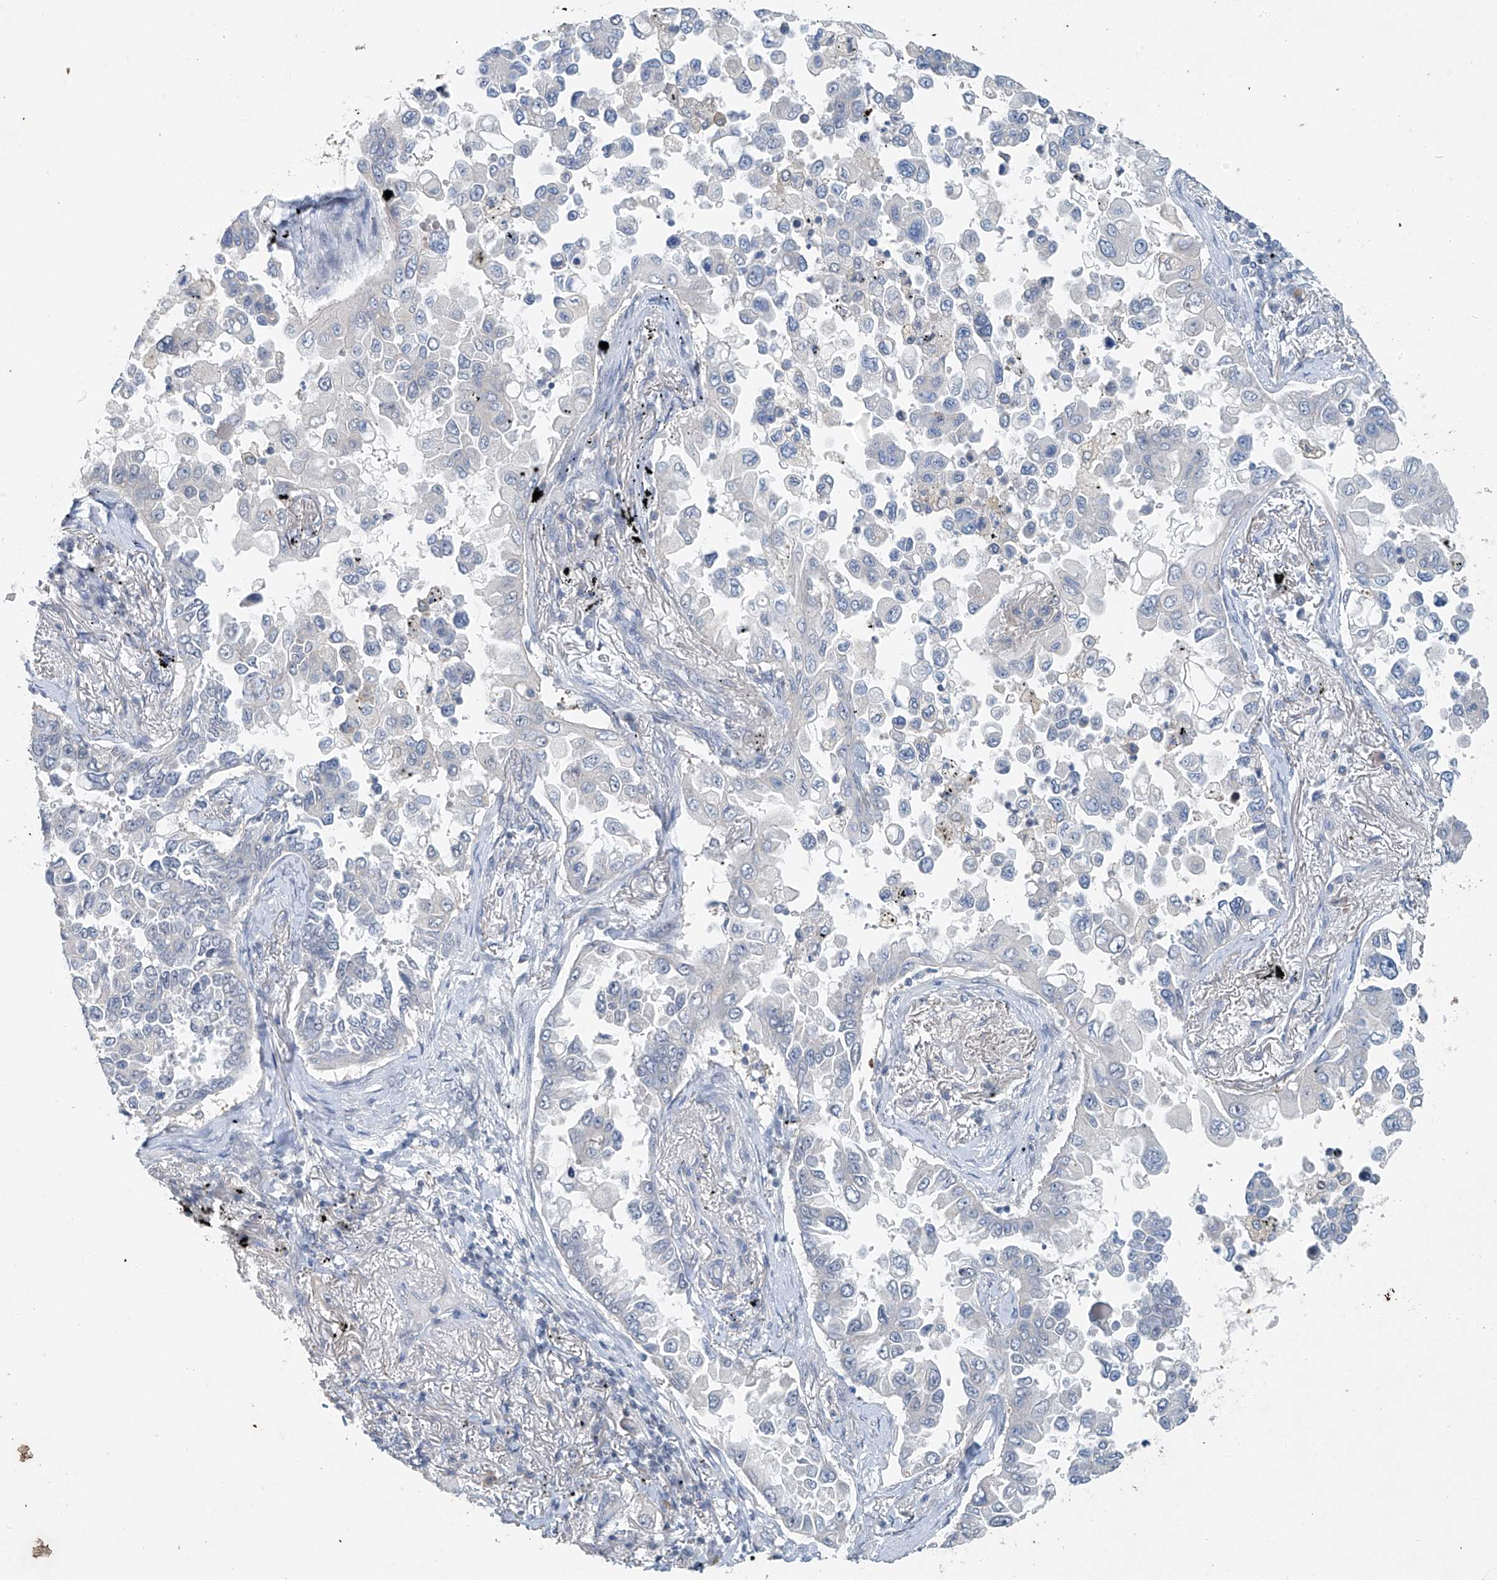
{"staining": {"intensity": "negative", "quantity": "none", "location": "none"}, "tissue": "lung cancer", "cell_type": "Tumor cells", "image_type": "cancer", "snomed": [{"axis": "morphology", "description": "Adenocarcinoma, NOS"}, {"axis": "topography", "description": "Lung"}], "caption": "This is an immunohistochemistry (IHC) image of human lung cancer. There is no positivity in tumor cells.", "gene": "TAF8", "patient": {"sex": "female", "age": 67}}